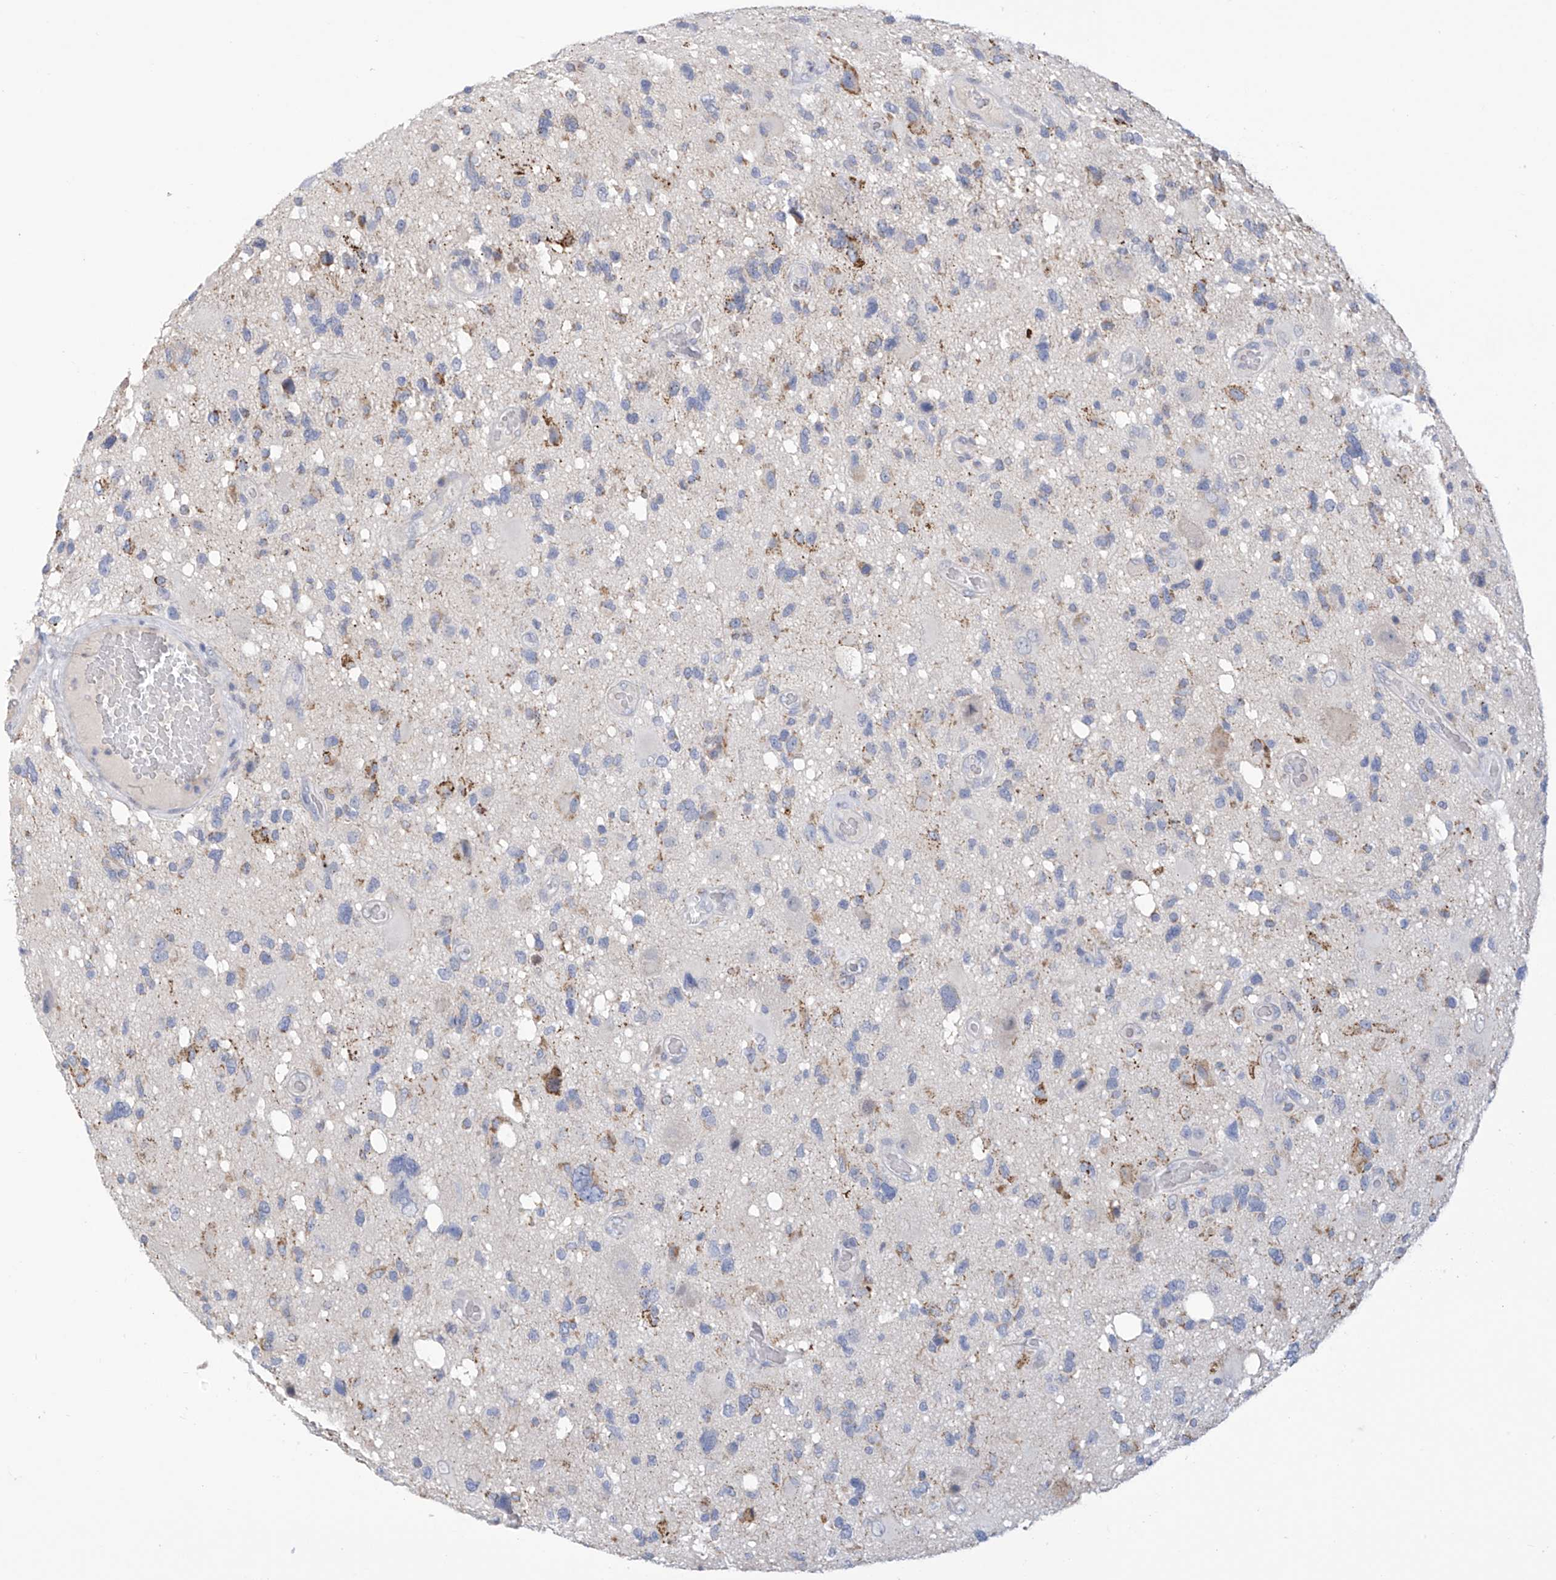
{"staining": {"intensity": "negative", "quantity": "none", "location": "none"}, "tissue": "glioma", "cell_type": "Tumor cells", "image_type": "cancer", "snomed": [{"axis": "morphology", "description": "Glioma, malignant, High grade"}, {"axis": "topography", "description": "Brain"}], "caption": "Glioma was stained to show a protein in brown. There is no significant positivity in tumor cells.", "gene": "IBA57", "patient": {"sex": "male", "age": 33}}